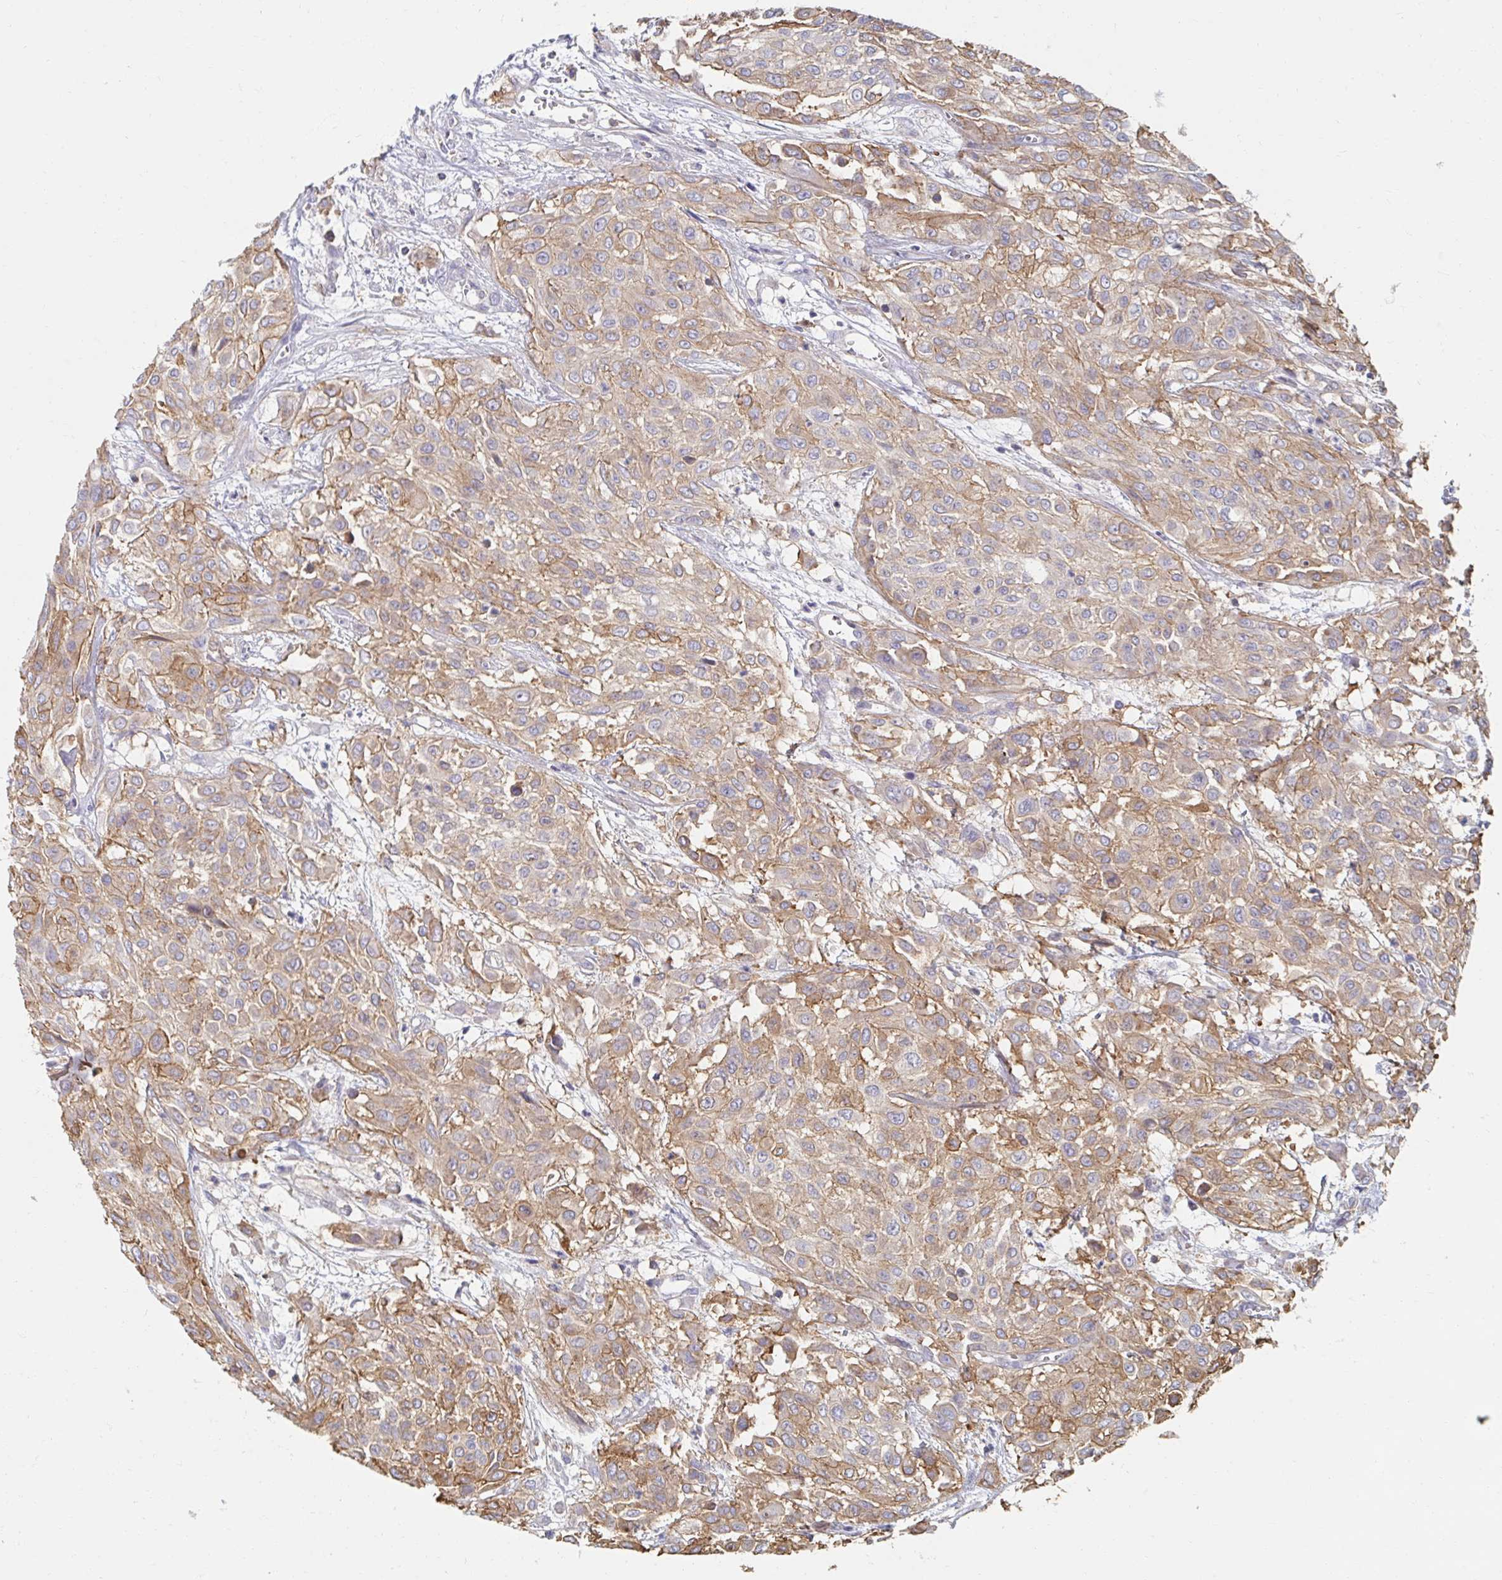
{"staining": {"intensity": "moderate", "quantity": ">75%", "location": "cytoplasmic/membranous"}, "tissue": "urothelial cancer", "cell_type": "Tumor cells", "image_type": "cancer", "snomed": [{"axis": "morphology", "description": "Urothelial carcinoma, High grade"}, {"axis": "topography", "description": "Urinary bladder"}], "caption": "DAB immunohistochemical staining of urothelial cancer exhibits moderate cytoplasmic/membranous protein staining in approximately >75% of tumor cells.", "gene": "MYLK2", "patient": {"sex": "male", "age": 57}}